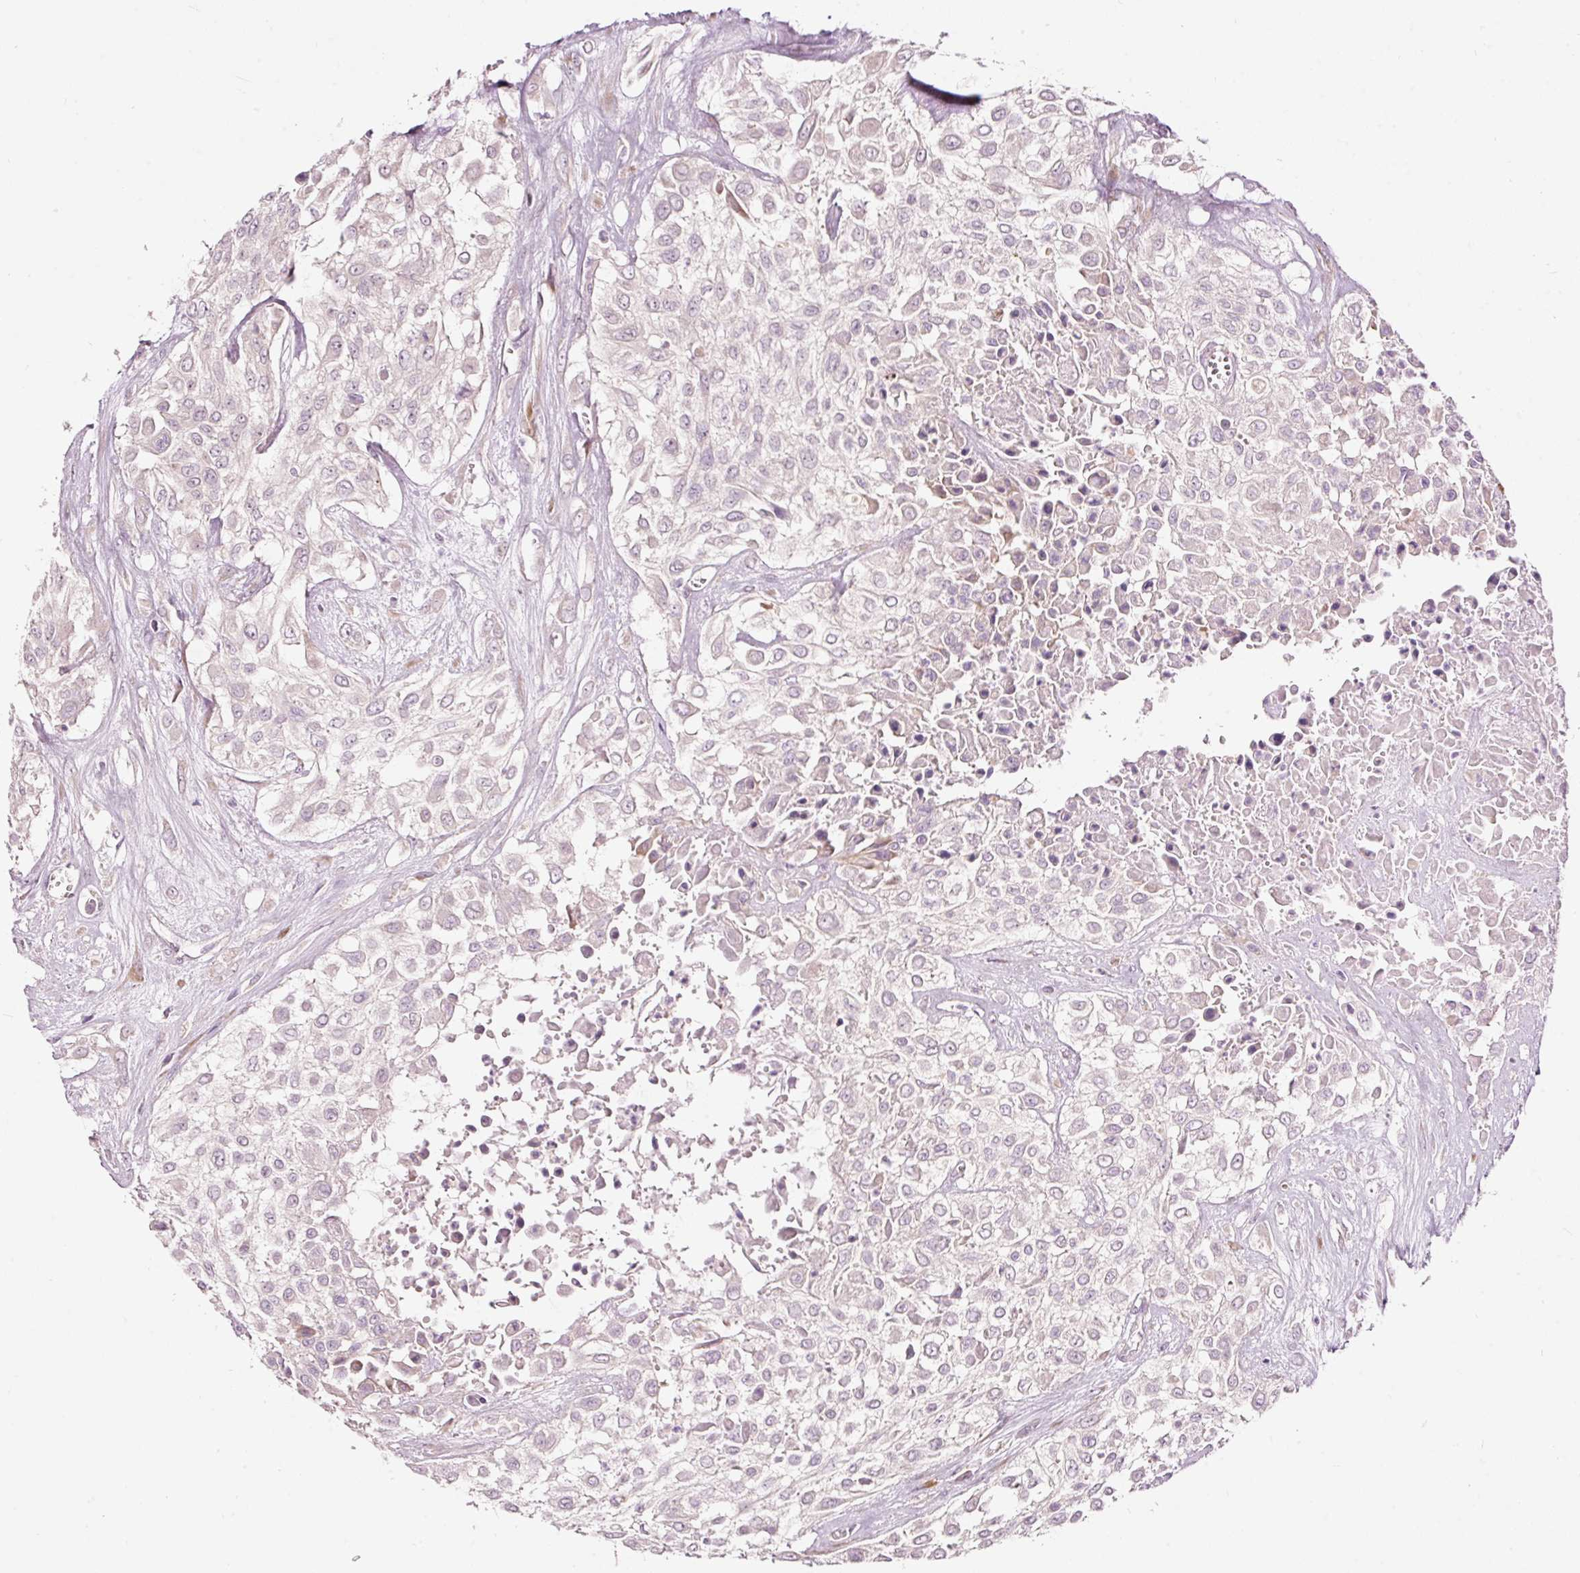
{"staining": {"intensity": "negative", "quantity": "none", "location": "none"}, "tissue": "urothelial cancer", "cell_type": "Tumor cells", "image_type": "cancer", "snomed": [{"axis": "morphology", "description": "Urothelial carcinoma, High grade"}, {"axis": "topography", "description": "Urinary bladder"}], "caption": "Human urothelial carcinoma (high-grade) stained for a protein using immunohistochemistry (IHC) shows no staining in tumor cells.", "gene": "RSPO2", "patient": {"sex": "male", "age": 57}}